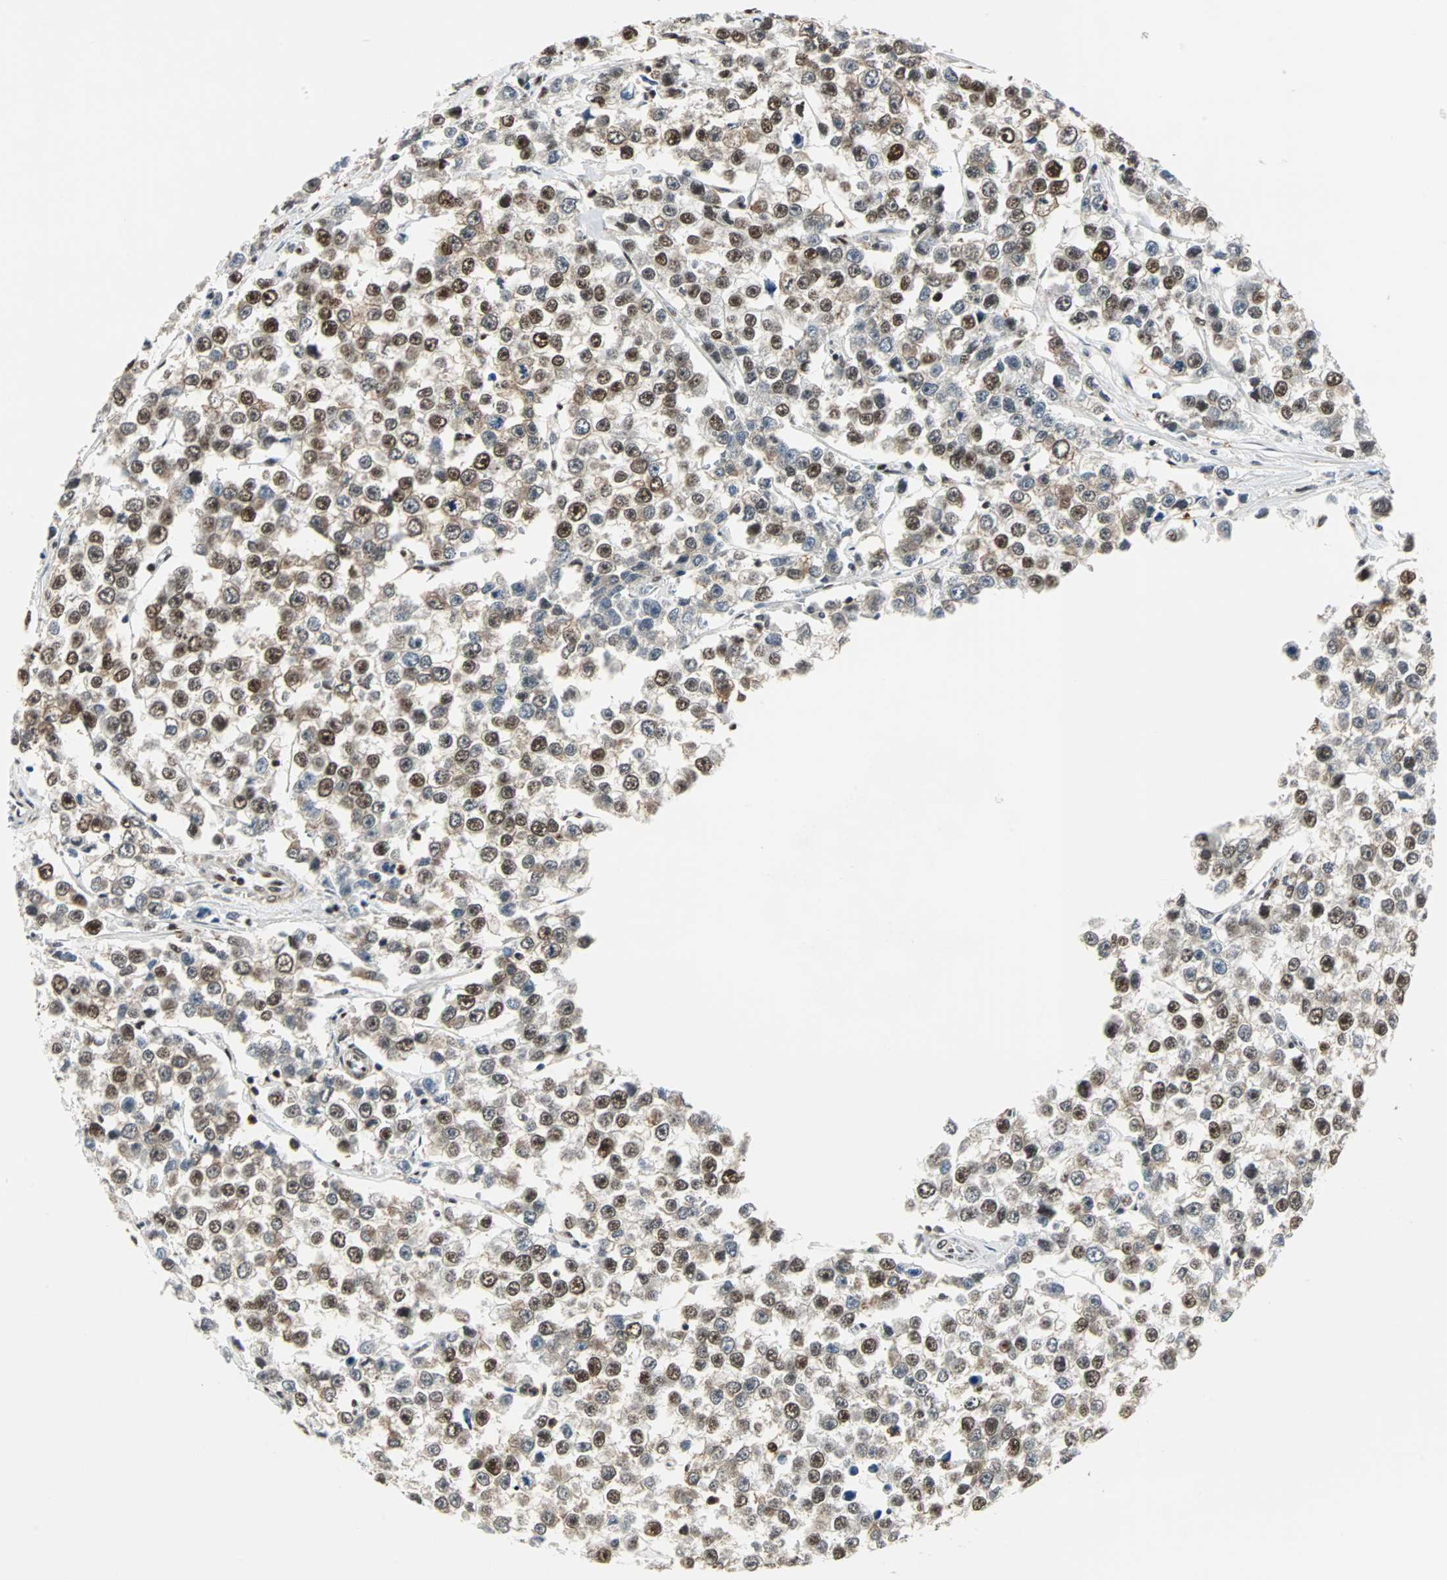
{"staining": {"intensity": "strong", "quantity": ">75%", "location": "cytoplasmic/membranous,nuclear"}, "tissue": "testis cancer", "cell_type": "Tumor cells", "image_type": "cancer", "snomed": [{"axis": "morphology", "description": "Seminoma, NOS"}, {"axis": "morphology", "description": "Carcinoma, Embryonal, NOS"}, {"axis": "topography", "description": "Testis"}], "caption": "About >75% of tumor cells in human testis cancer display strong cytoplasmic/membranous and nuclear protein positivity as visualized by brown immunohistochemical staining.", "gene": "XRCC4", "patient": {"sex": "male", "age": 52}}